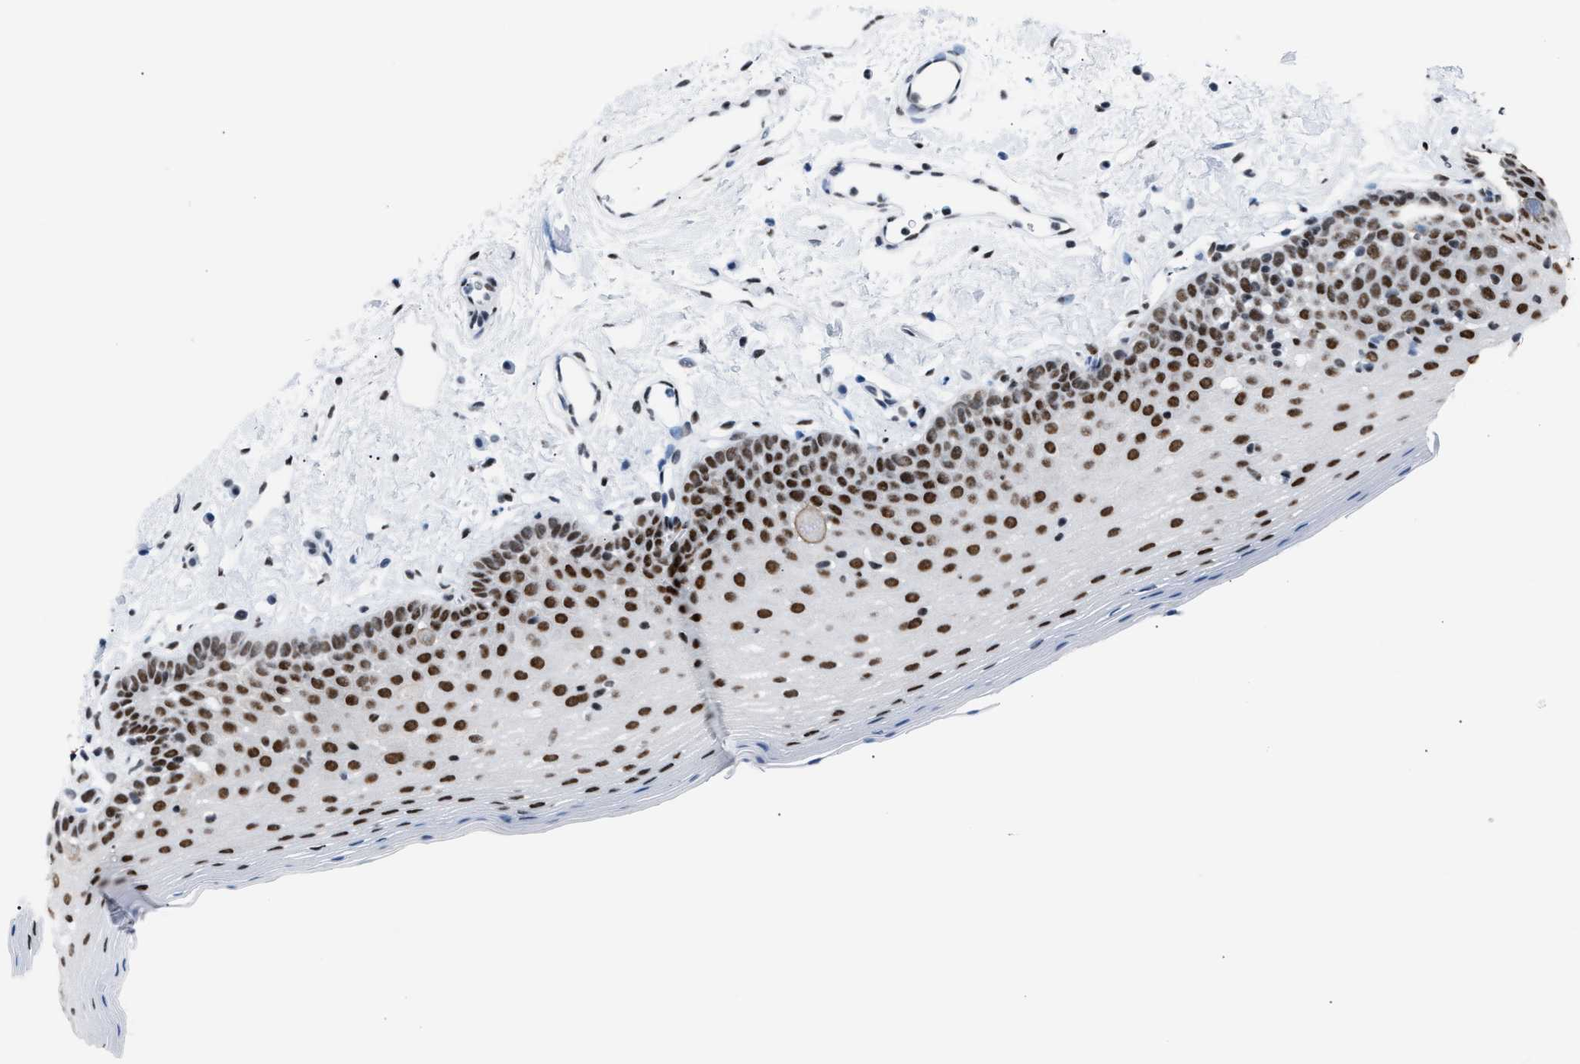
{"staining": {"intensity": "strong", "quantity": ">75%", "location": "nuclear"}, "tissue": "oral mucosa", "cell_type": "Squamous epithelial cells", "image_type": "normal", "snomed": [{"axis": "morphology", "description": "Normal tissue, NOS"}, {"axis": "topography", "description": "Oral tissue"}], "caption": "A high amount of strong nuclear staining is appreciated in about >75% of squamous epithelial cells in normal oral mucosa.", "gene": "CCAR2", "patient": {"sex": "male", "age": 66}}